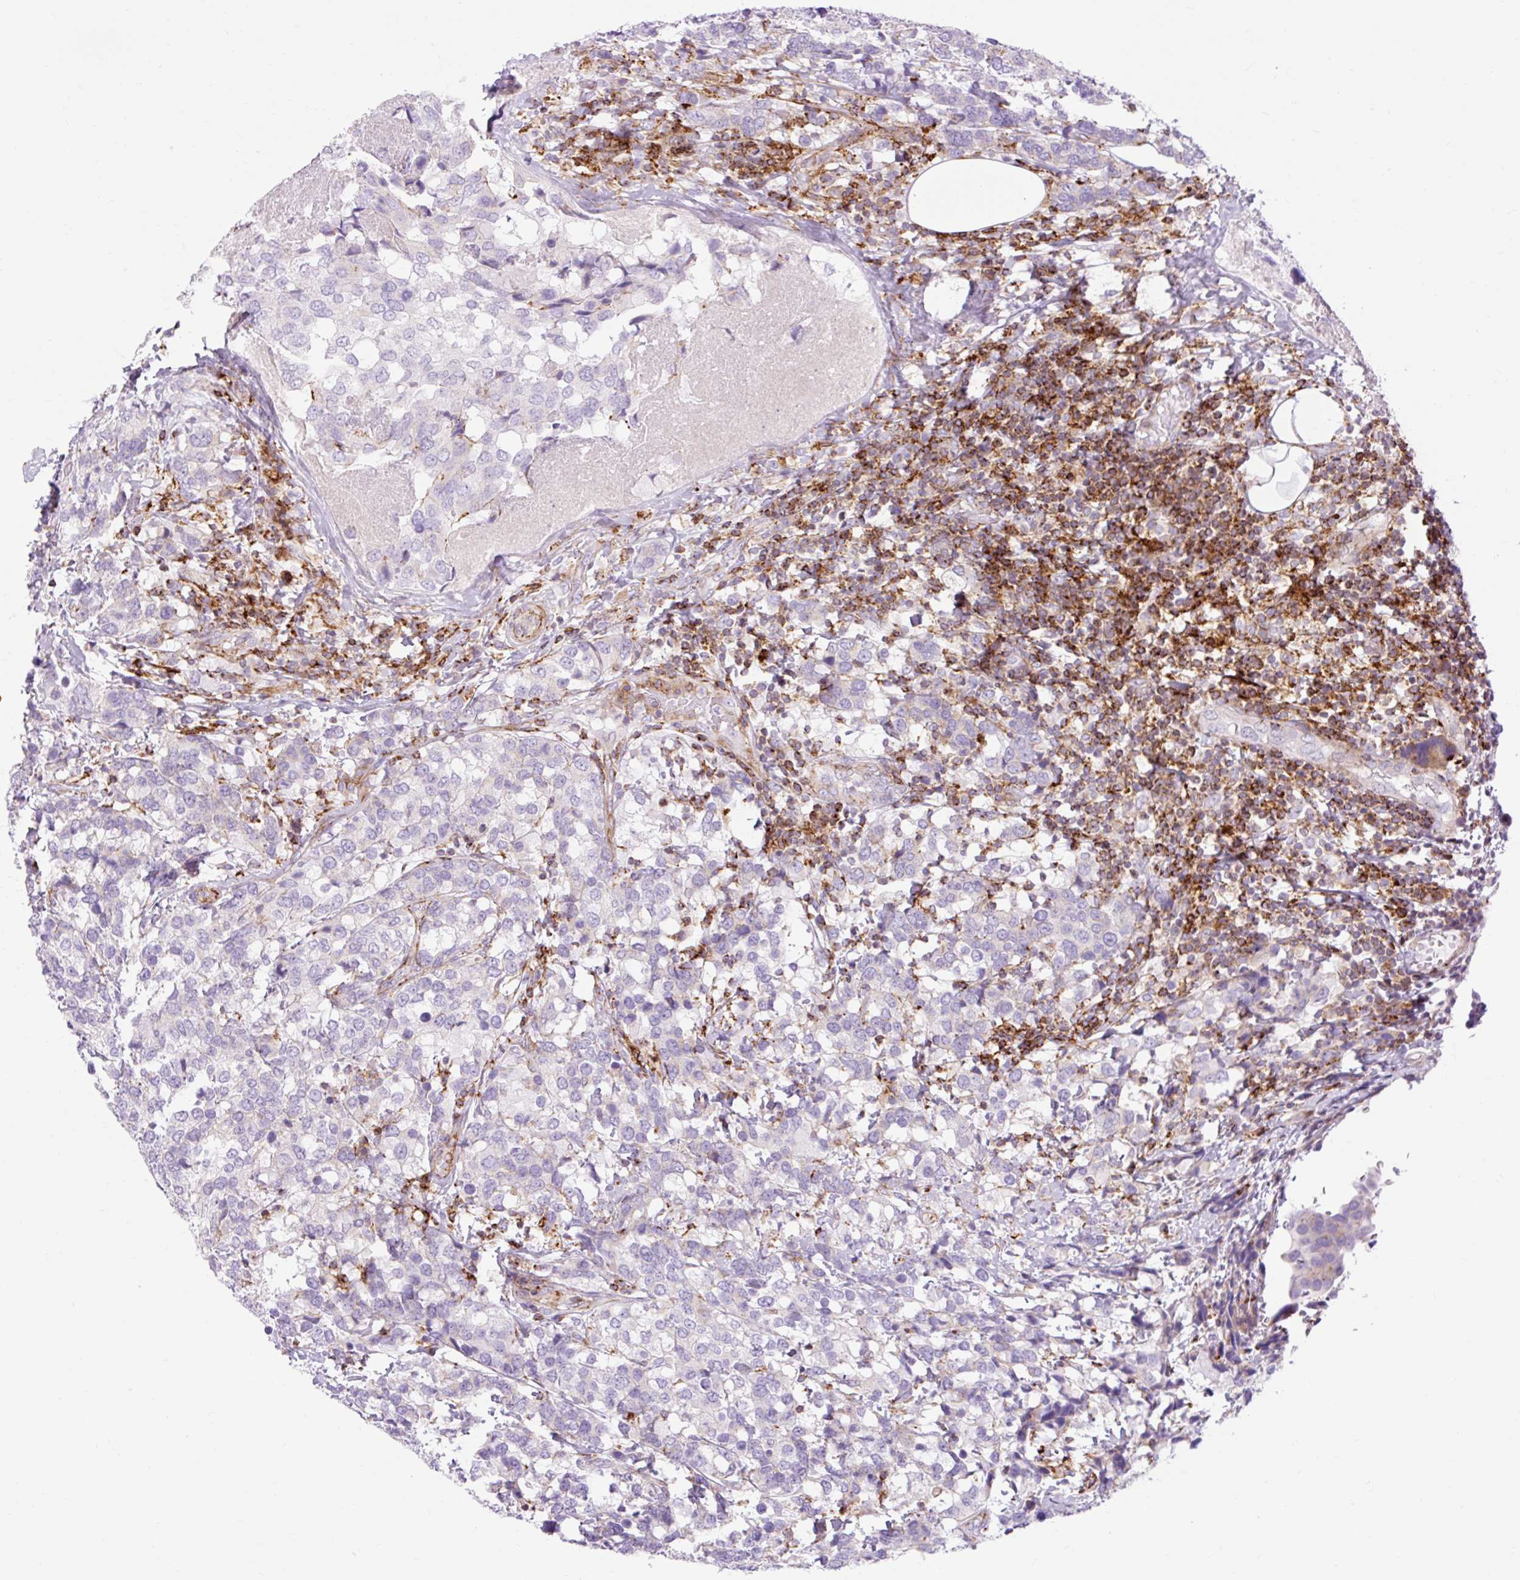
{"staining": {"intensity": "negative", "quantity": "none", "location": "none"}, "tissue": "breast cancer", "cell_type": "Tumor cells", "image_type": "cancer", "snomed": [{"axis": "morphology", "description": "Lobular carcinoma"}, {"axis": "topography", "description": "Breast"}], "caption": "Protein analysis of breast lobular carcinoma exhibits no significant expression in tumor cells.", "gene": "CORO7-PAM16", "patient": {"sex": "female", "age": 59}}